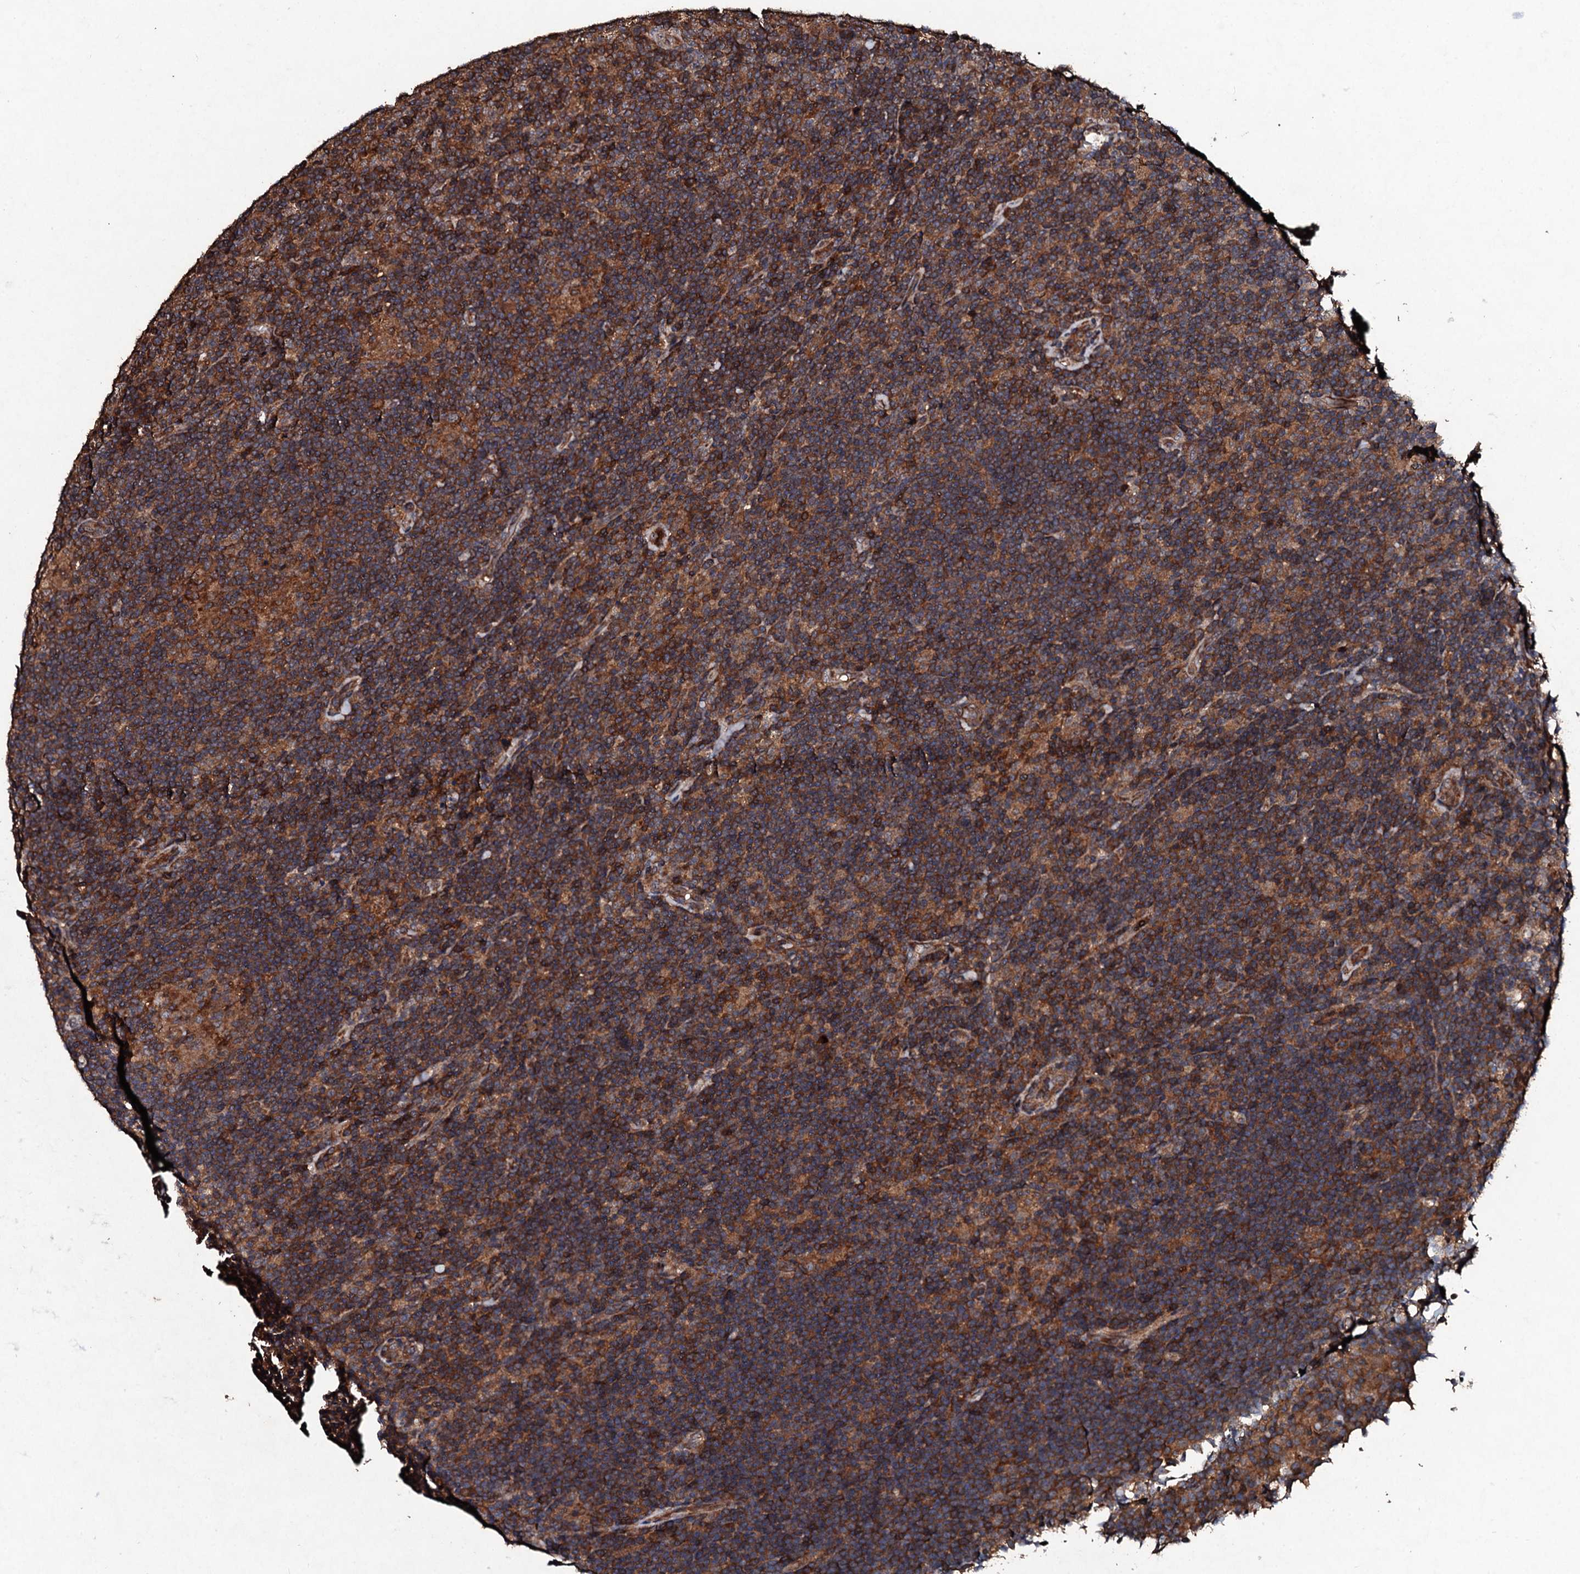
{"staining": {"intensity": "moderate", "quantity": ">75%", "location": "cytoplasmic/membranous"}, "tissue": "lymphoma", "cell_type": "Tumor cells", "image_type": "cancer", "snomed": [{"axis": "morphology", "description": "Hodgkin's disease, NOS"}, {"axis": "topography", "description": "Lymph node"}], "caption": "Protein analysis of Hodgkin's disease tissue exhibits moderate cytoplasmic/membranous expression in about >75% of tumor cells.", "gene": "KERA", "patient": {"sex": "female", "age": 57}}